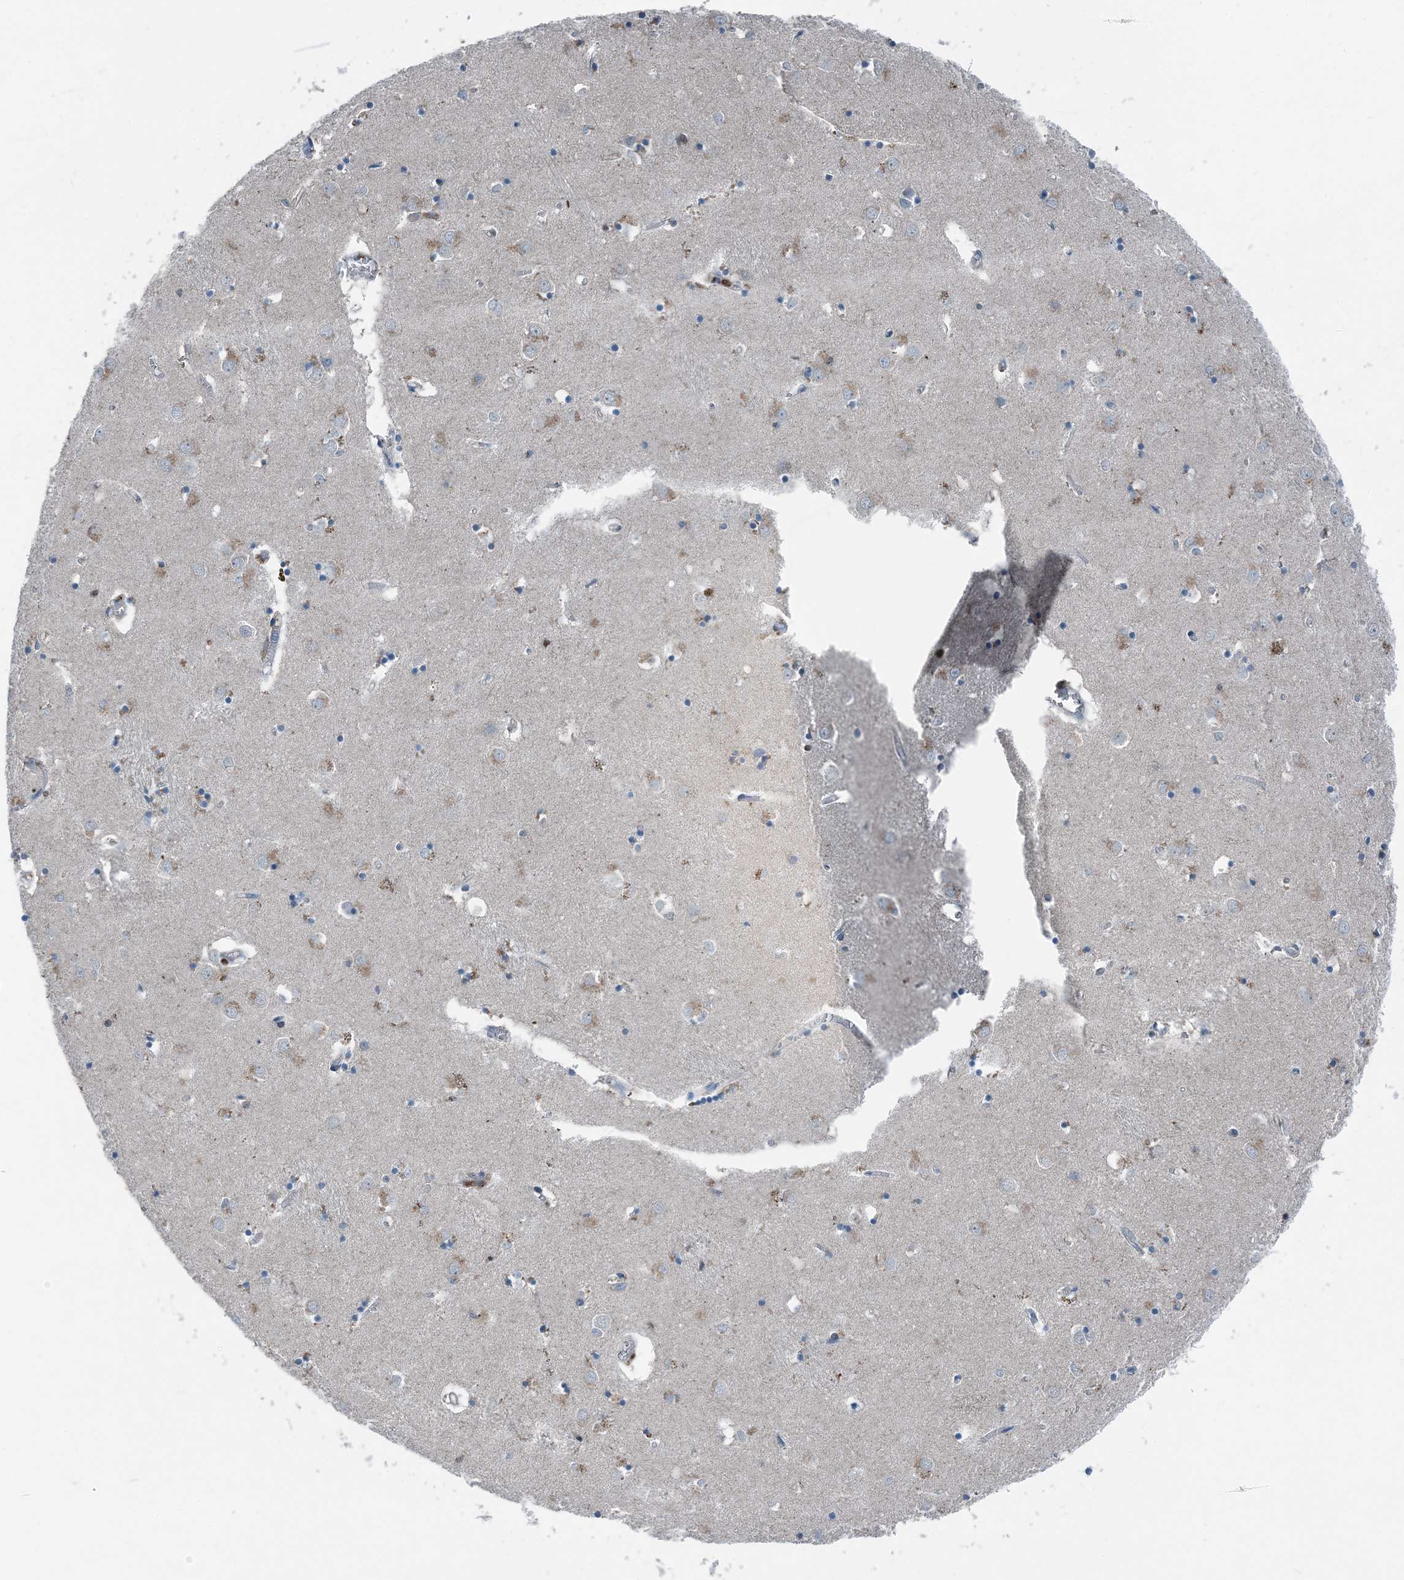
{"staining": {"intensity": "negative", "quantity": "none", "location": "none"}, "tissue": "caudate", "cell_type": "Glial cells", "image_type": "normal", "snomed": [{"axis": "morphology", "description": "Normal tissue, NOS"}, {"axis": "topography", "description": "Lateral ventricle wall"}], "caption": "Human caudate stained for a protein using IHC shows no expression in glial cells.", "gene": "CFL1", "patient": {"sex": "male", "age": 70}}